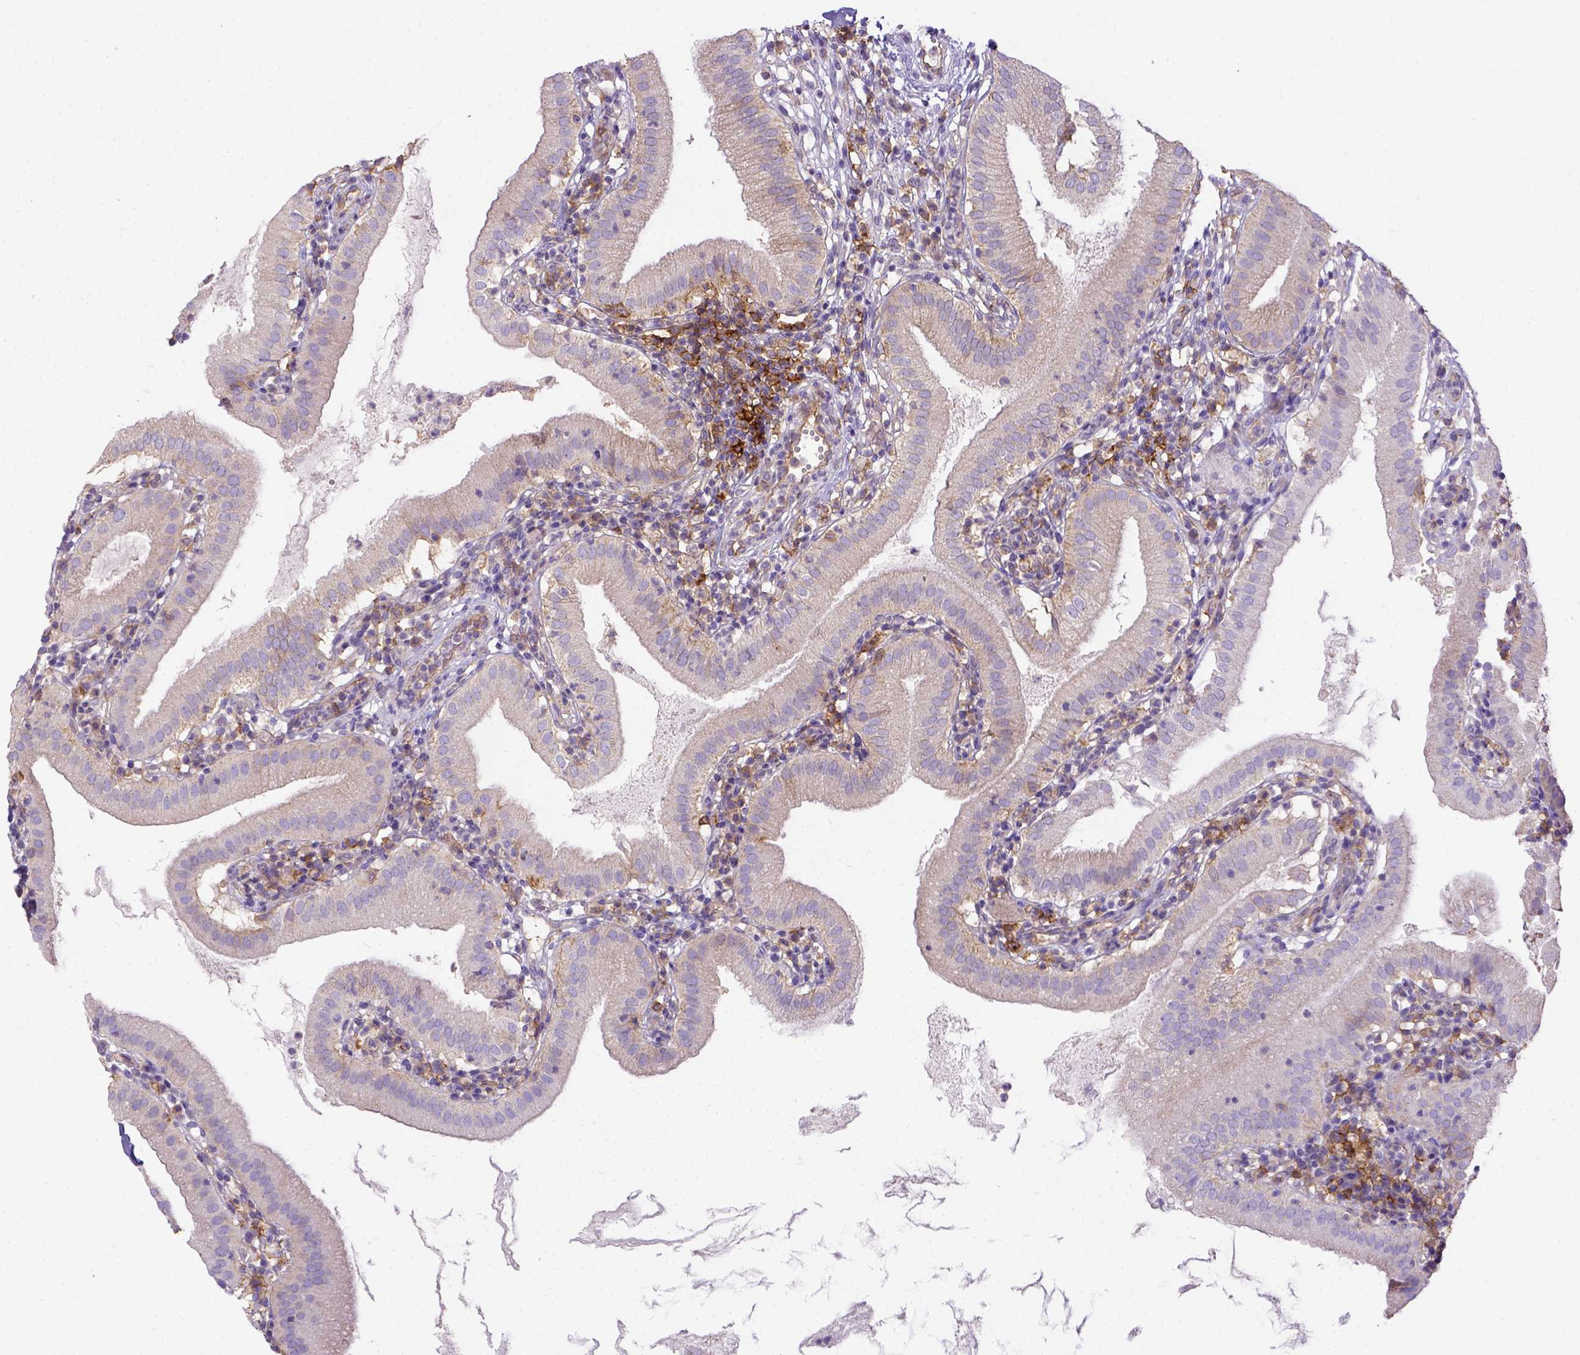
{"staining": {"intensity": "negative", "quantity": "none", "location": "none"}, "tissue": "gallbladder", "cell_type": "Glandular cells", "image_type": "normal", "snomed": [{"axis": "morphology", "description": "Normal tissue, NOS"}, {"axis": "topography", "description": "Gallbladder"}], "caption": "Protein analysis of normal gallbladder displays no significant staining in glandular cells. The staining is performed using DAB brown chromogen with nuclei counter-stained in using hematoxylin.", "gene": "CD40", "patient": {"sex": "female", "age": 65}}